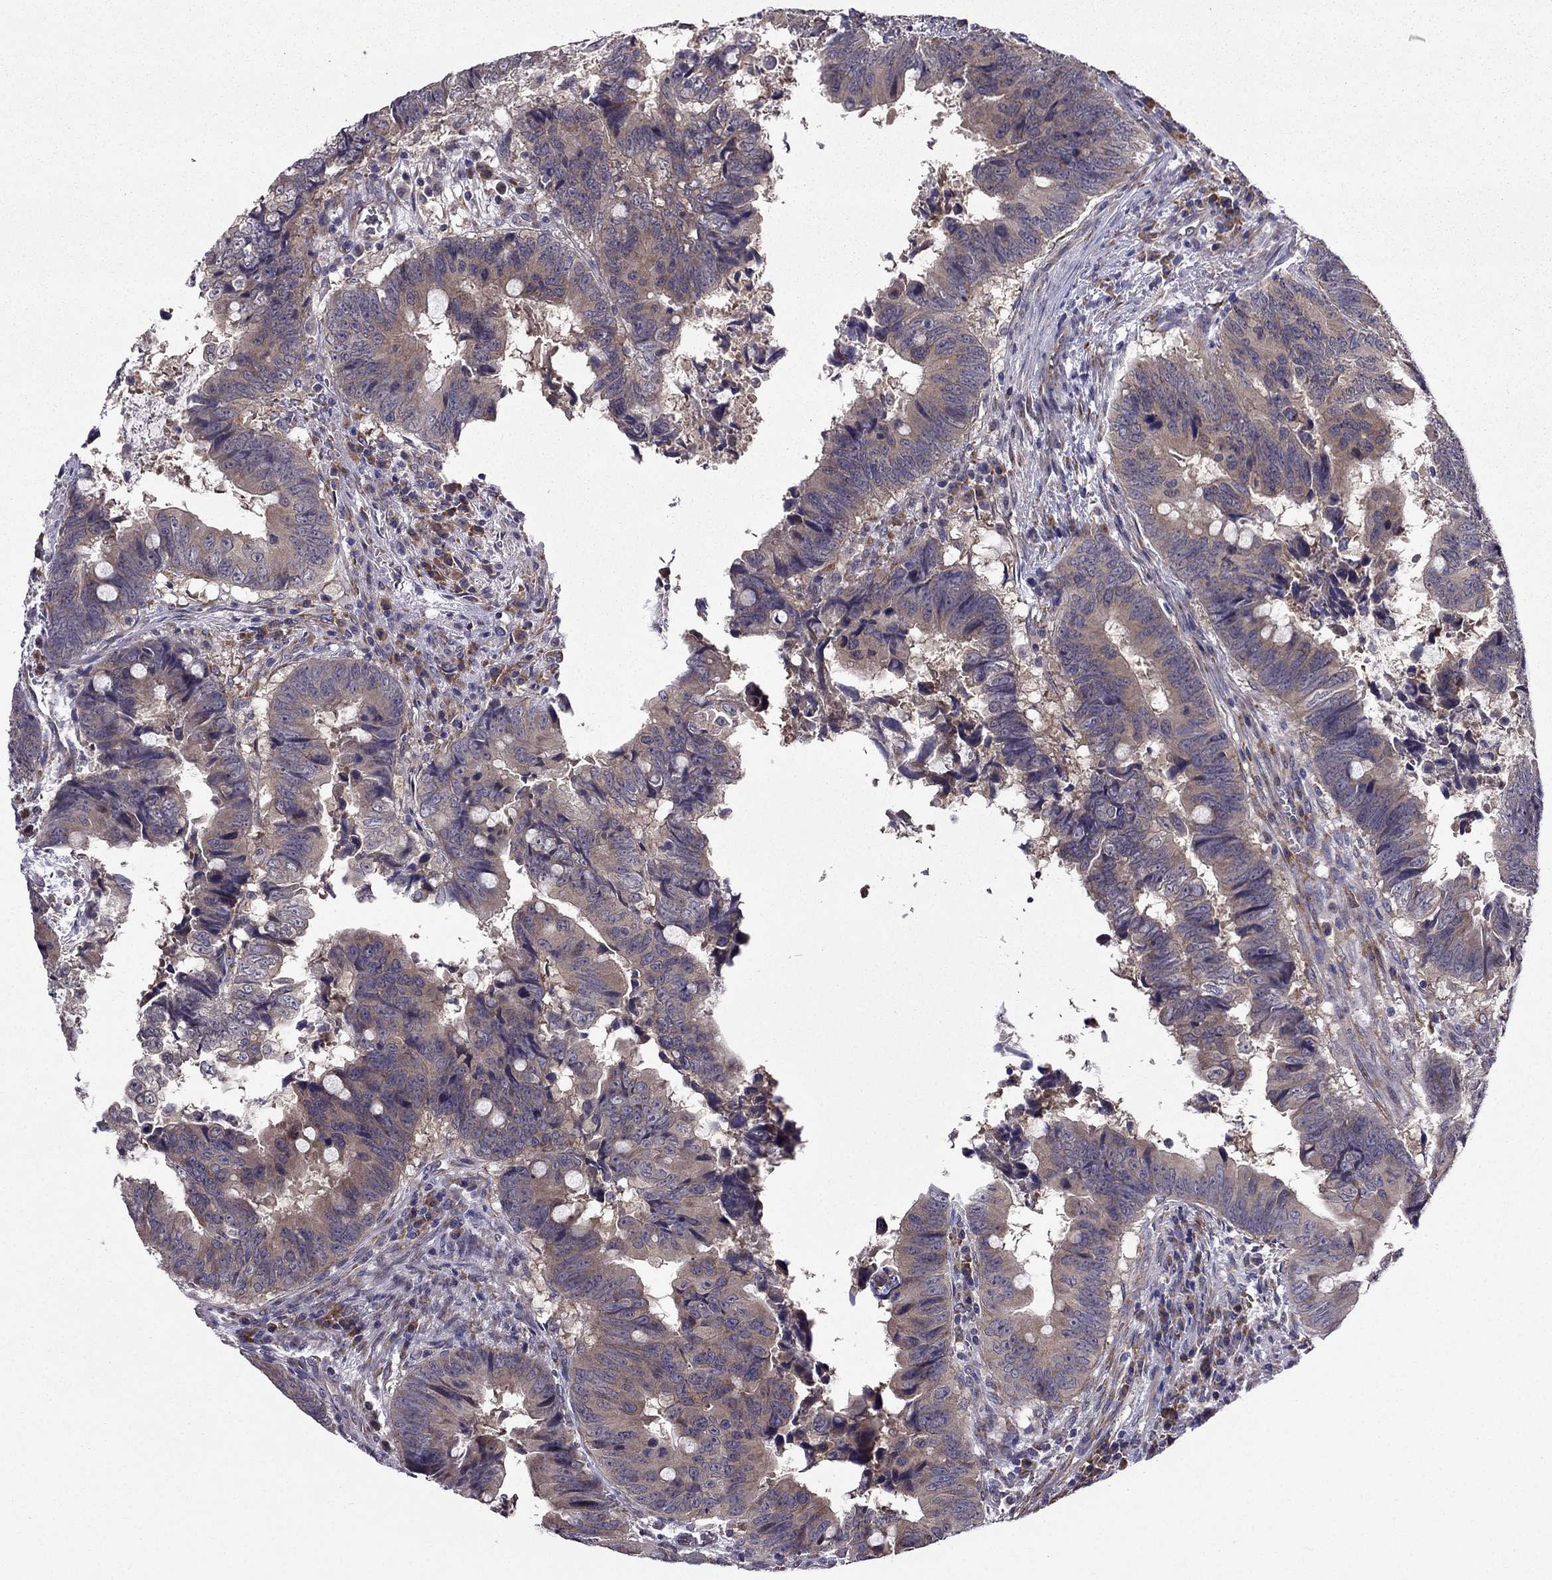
{"staining": {"intensity": "moderate", "quantity": "<25%", "location": "cytoplasmic/membranous"}, "tissue": "colorectal cancer", "cell_type": "Tumor cells", "image_type": "cancer", "snomed": [{"axis": "morphology", "description": "Adenocarcinoma, NOS"}, {"axis": "topography", "description": "Colon"}], "caption": "Immunohistochemical staining of human adenocarcinoma (colorectal) exhibits low levels of moderate cytoplasmic/membranous protein positivity in approximately <25% of tumor cells.", "gene": "ARHGEF28", "patient": {"sex": "female", "age": 82}}